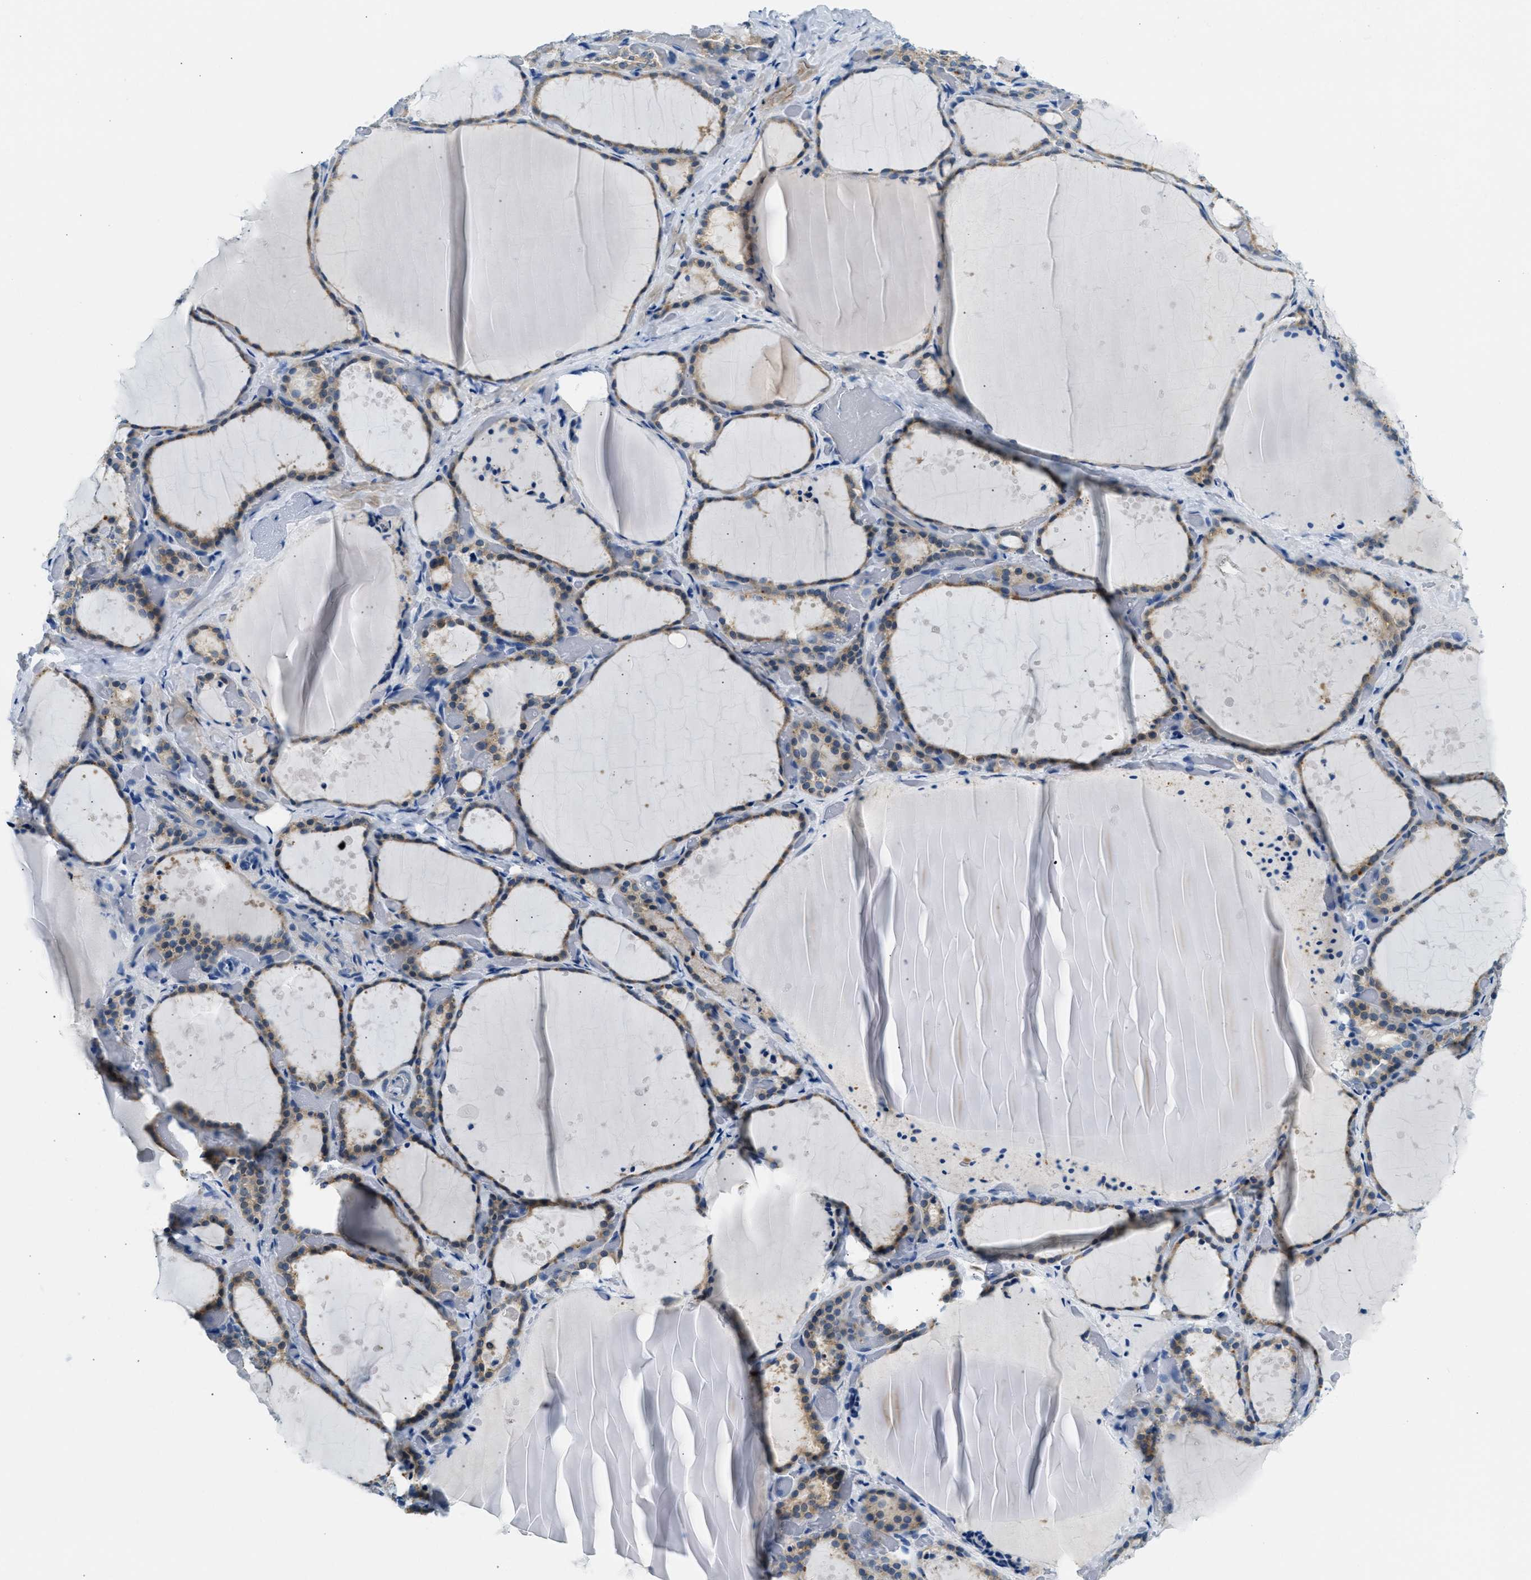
{"staining": {"intensity": "weak", "quantity": ">75%", "location": "cytoplasmic/membranous"}, "tissue": "thyroid gland", "cell_type": "Glandular cells", "image_type": "normal", "snomed": [{"axis": "morphology", "description": "Normal tissue, NOS"}, {"axis": "topography", "description": "Thyroid gland"}], "caption": "Thyroid gland stained with immunohistochemistry (IHC) displays weak cytoplasmic/membranous expression in about >75% of glandular cells.", "gene": "CLDN18", "patient": {"sex": "female", "age": 44}}